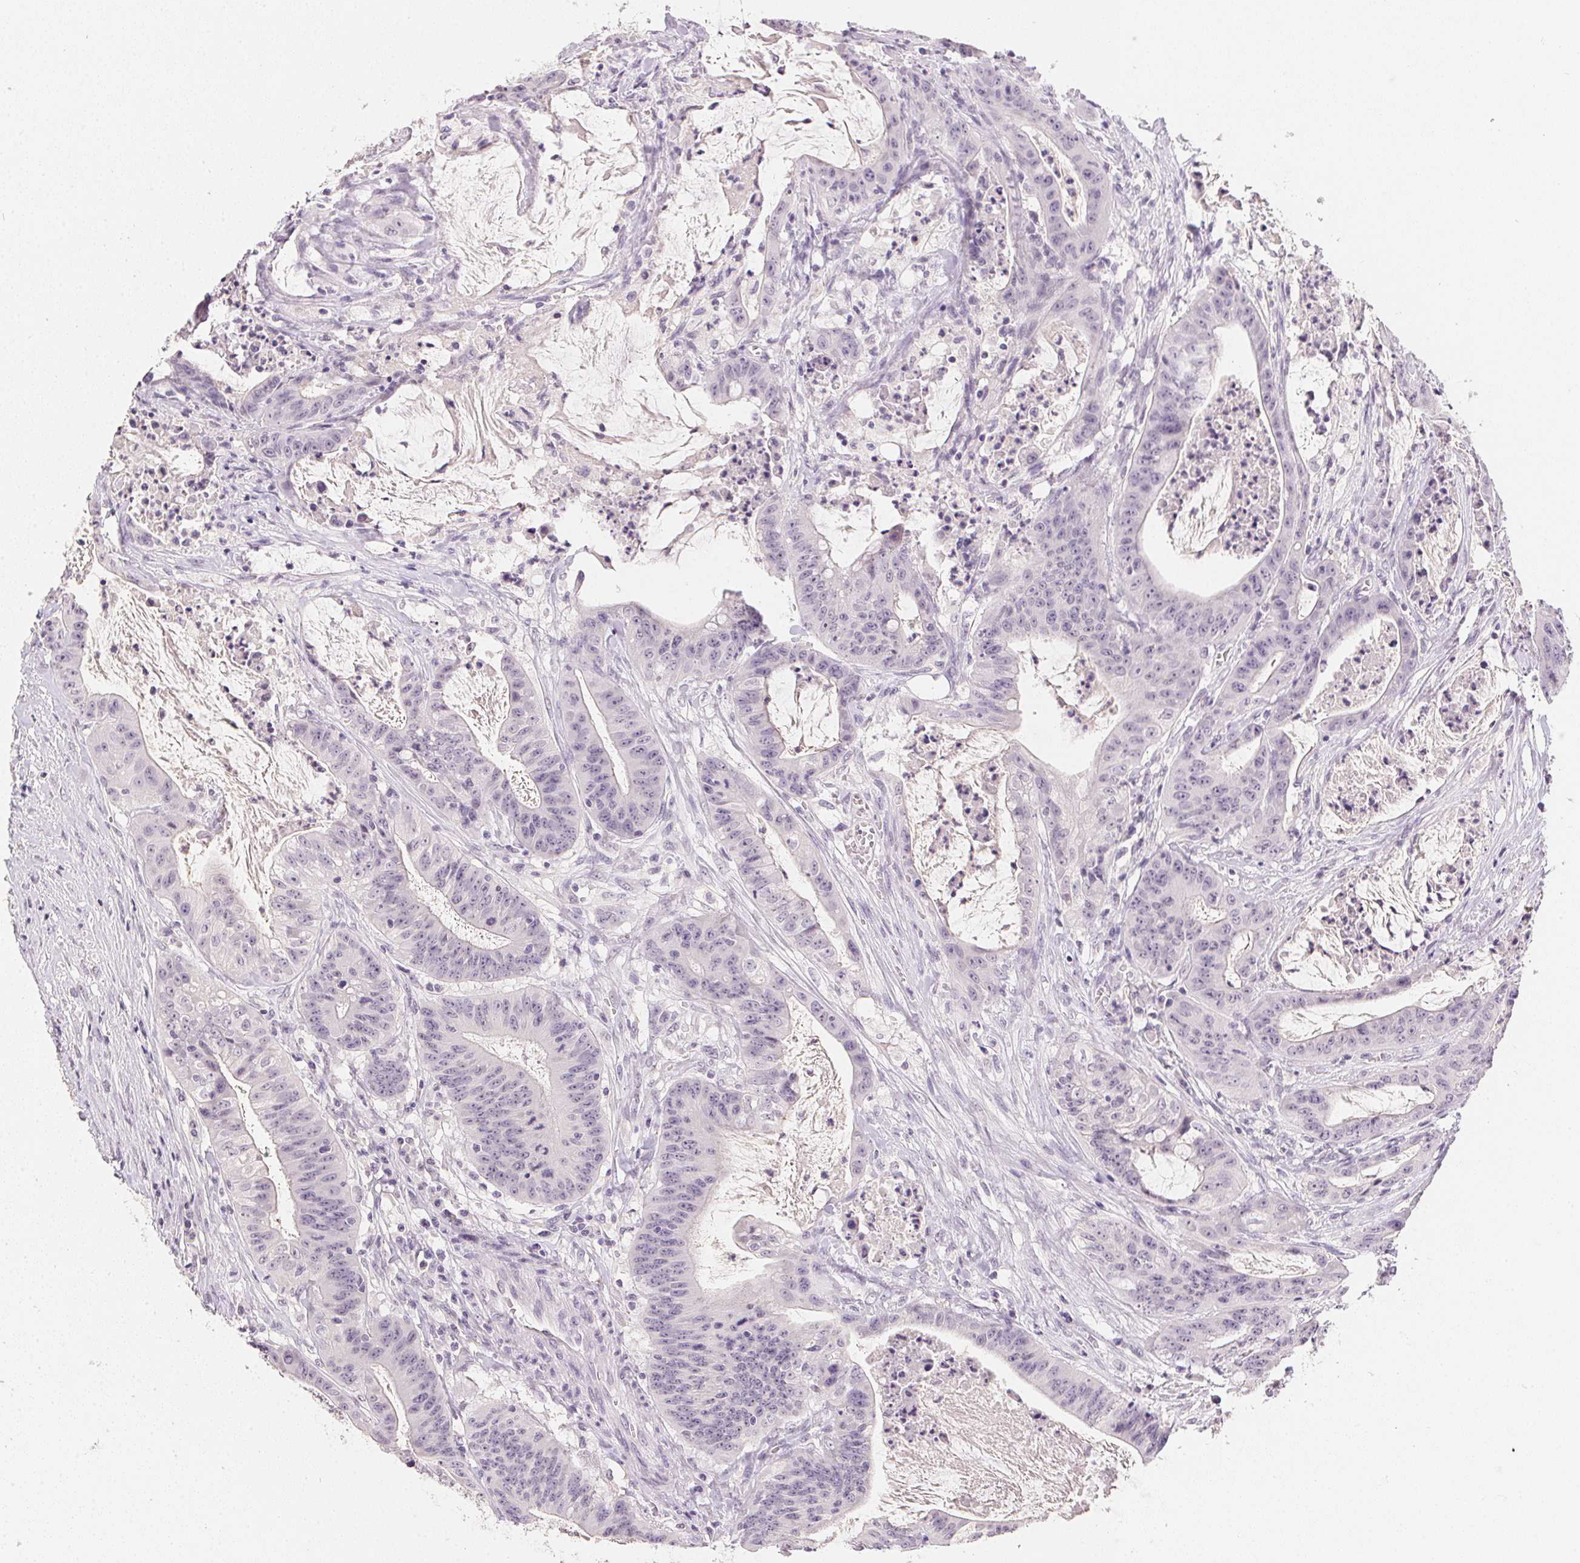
{"staining": {"intensity": "negative", "quantity": "none", "location": "none"}, "tissue": "colorectal cancer", "cell_type": "Tumor cells", "image_type": "cancer", "snomed": [{"axis": "morphology", "description": "Adenocarcinoma, NOS"}, {"axis": "topography", "description": "Colon"}], "caption": "IHC image of colorectal adenocarcinoma stained for a protein (brown), which reveals no expression in tumor cells. (Immunohistochemistry, brightfield microscopy, high magnification).", "gene": "PPY", "patient": {"sex": "male", "age": 33}}